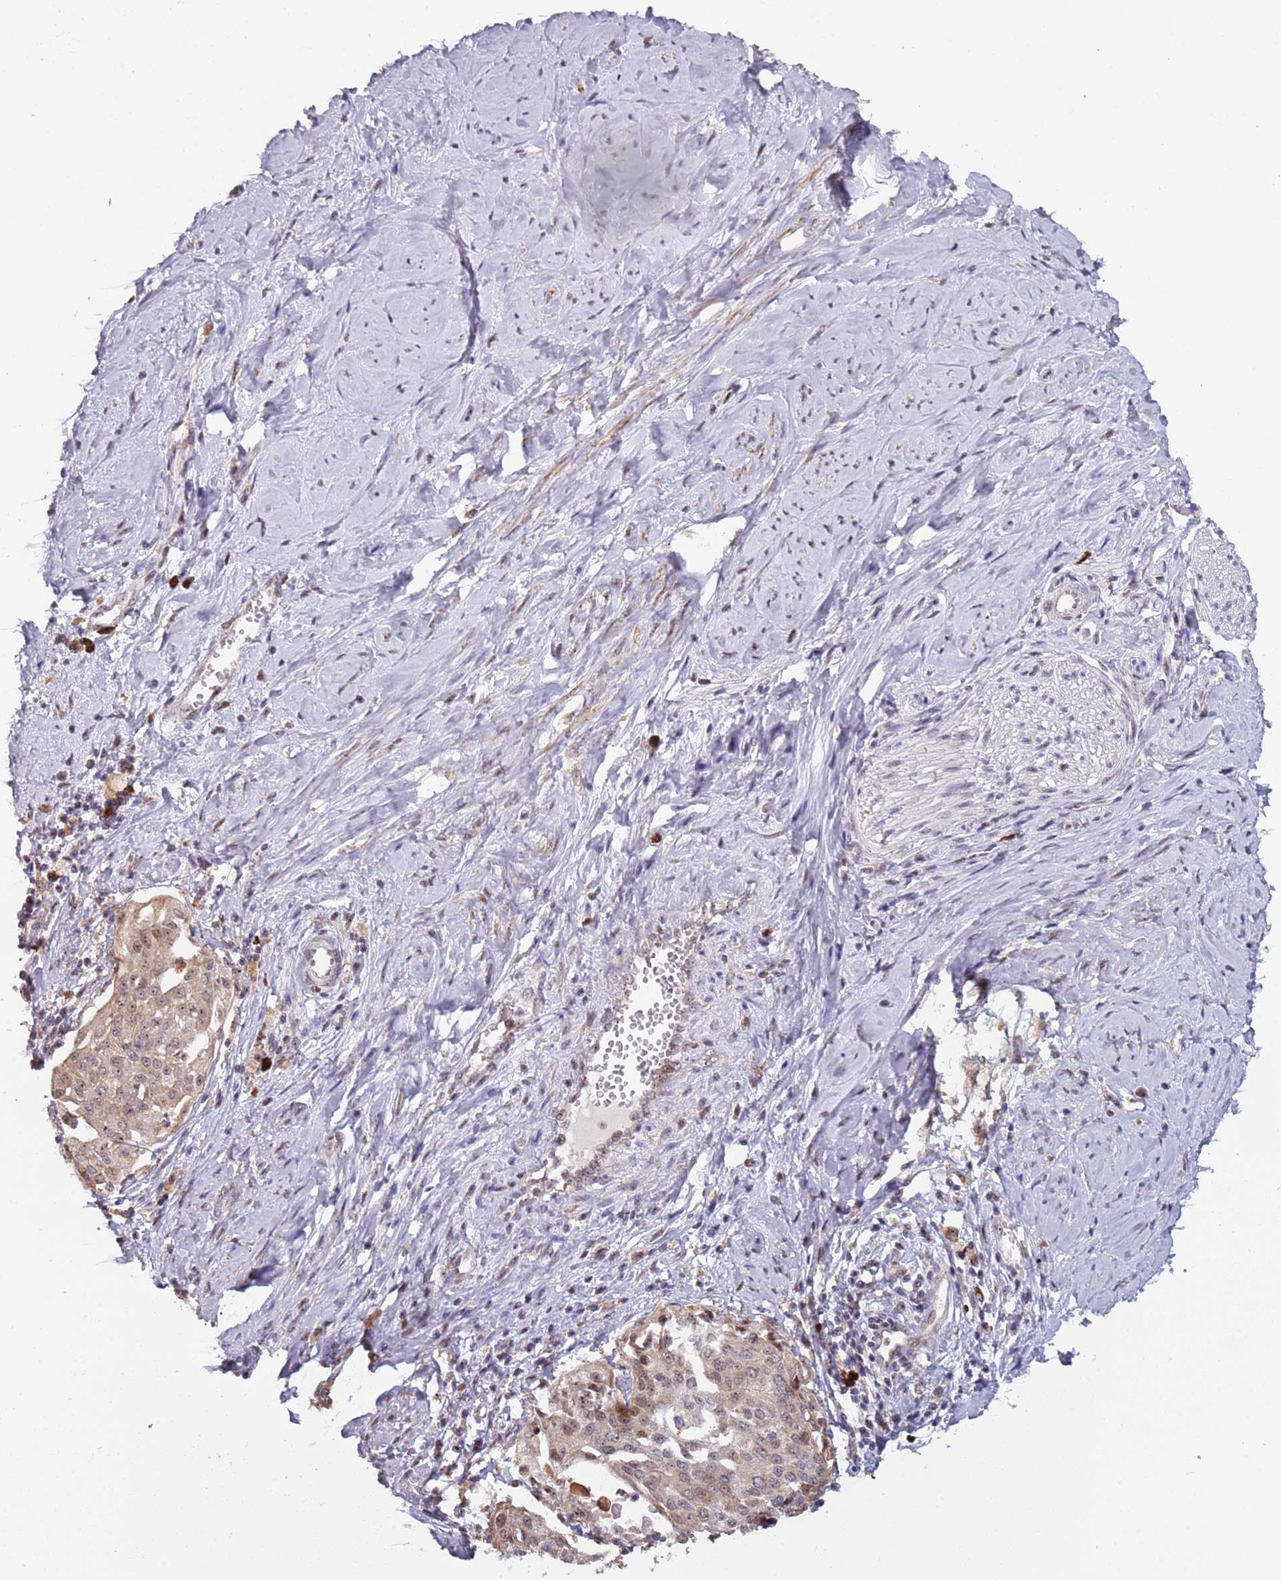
{"staining": {"intensity": "weak", "quantity": ">75%", "location": "cytoplasmic/membranous,nuclear"}, "tissue": "cervical cancer", "cell_type": "Tumor cells", "image_type": "cancer", "snomed": [{"axis": "morphology", "description": "Squamous cell carcinoma, NOS"}, {"axis": "topography", "description": "Cervix"}], "caption": "Immunohistochemistry of cervical squamous cell carcinoma shows low levels of weak cytoplasmic/membranous and nuclear positivity in approximately >75% of tumor cells.", "gene": "UCMA", "patient": {"sex": "female", "age": 44}}